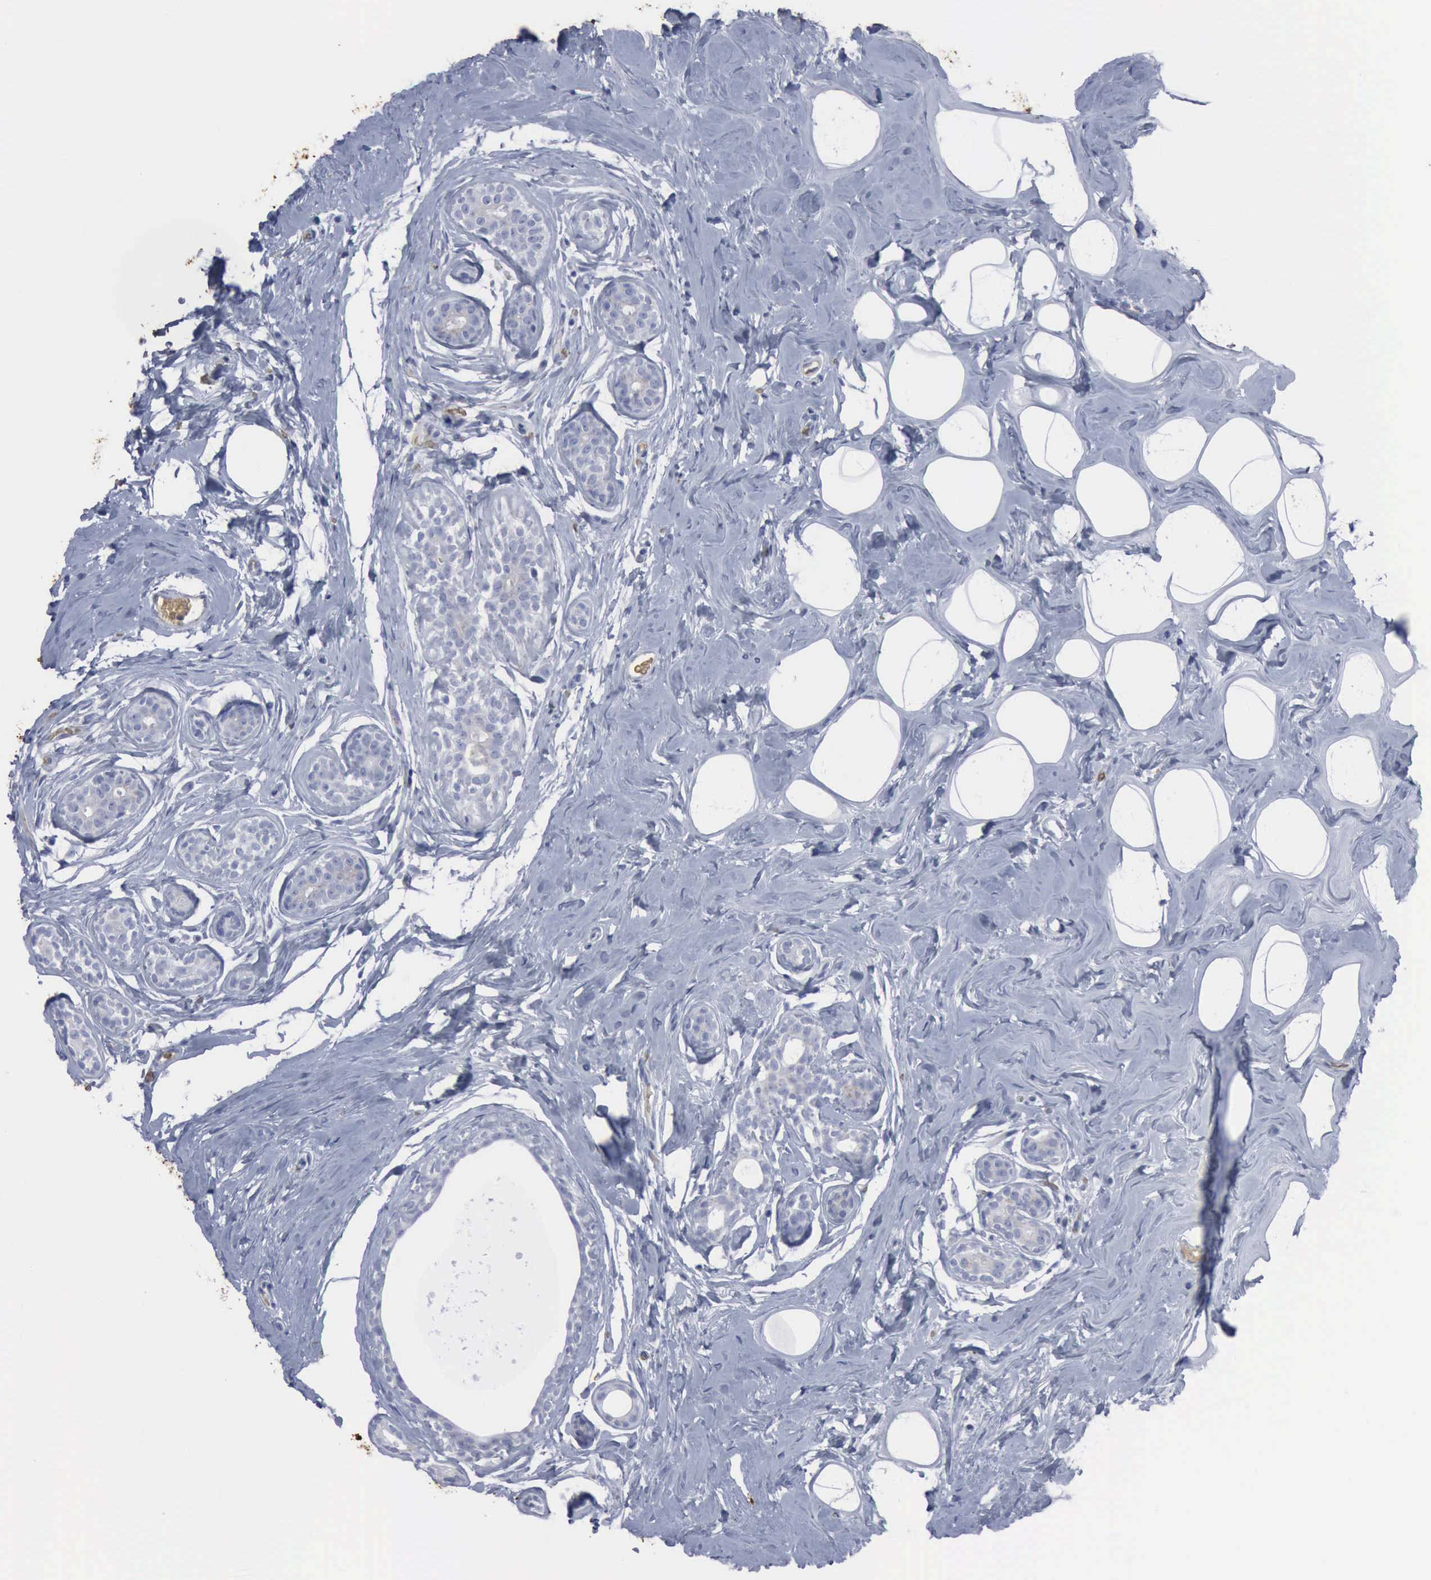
{"staining": {"intensity": "negative", "quantity": "none", "location": "none"}, "tissue": "breast", "cell_type": "Adipocytes", "image_type": "normal", "snomed": [{"axis": "morphology", "description": "Normal tissue, NOS"}, {"axis": "morphology", "description": "Fibrosis, NOS"}, {"axis": "topography", "description": "Breast"}], "caption": "Immunohistochemistry (IHC) image of normal breast stained for a protein (brown), which shows no expression in adipocytes.", "gene": "TGFB1", "patient": {"sex": "female", "age": 39}}